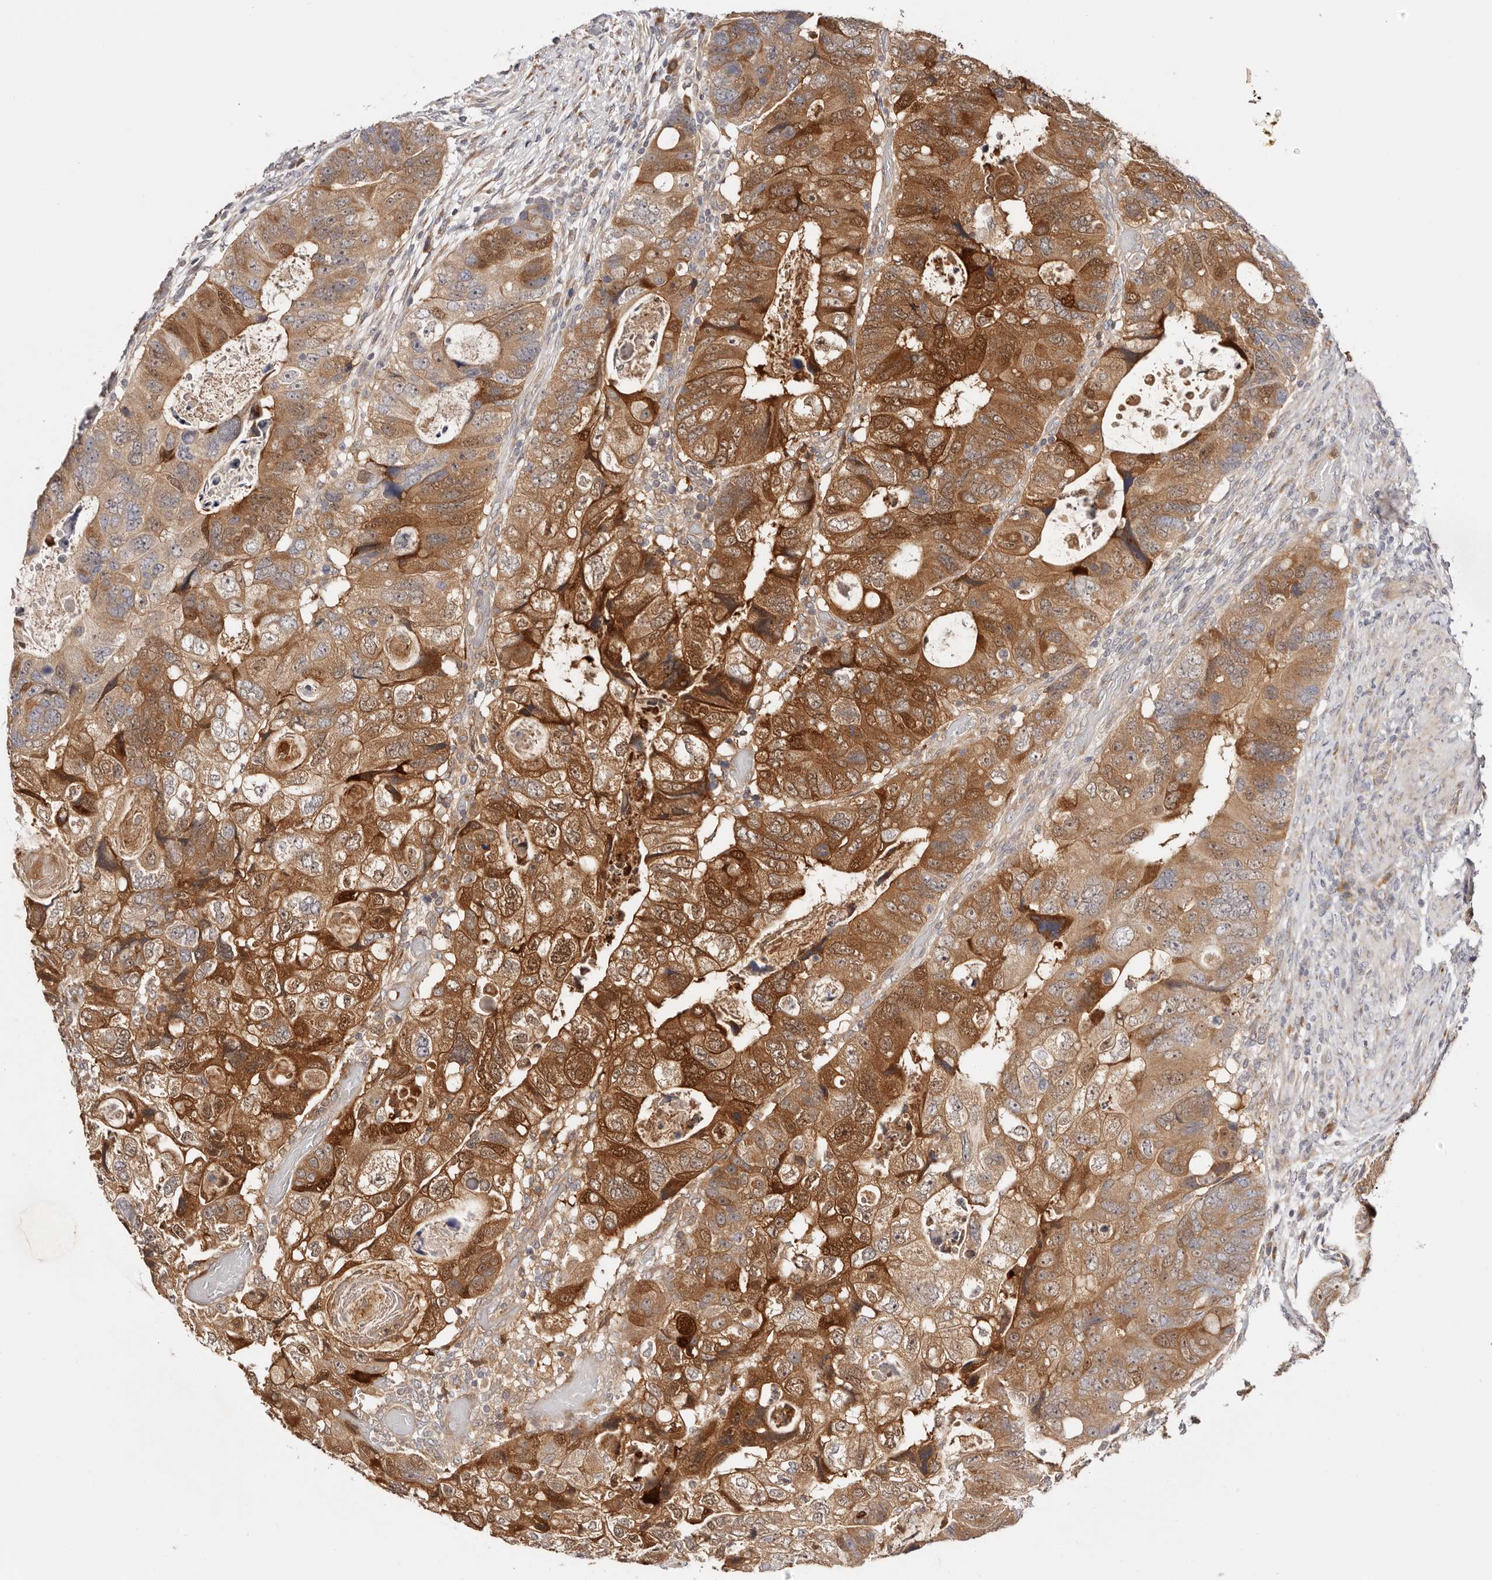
{"staining": {"intensity": "strong", "quantity": ">75%", "location": "cytoplasmic/membranous,nuclear"}, "tissue": "colorectal cancer", "cell_type": "Tumor cells", "image_type": "cancer", "snomed": [{"axis": "morphology", "description": "Adenocarcinoma, NOS"}, {"axis": "topography", "description": "Rectum"}], "caption": "Immunohistochemical staining of human colorectal adenocarcinoma reveals high levels of strong cytoplasmic/membranous and nuclear protein positivity in about >75% of tumor cells. The protein is shown in brown color, while the nuclei are stained blue.", "gene": "BCL2L15", "patient": {"sex": "male", "age": 59}}